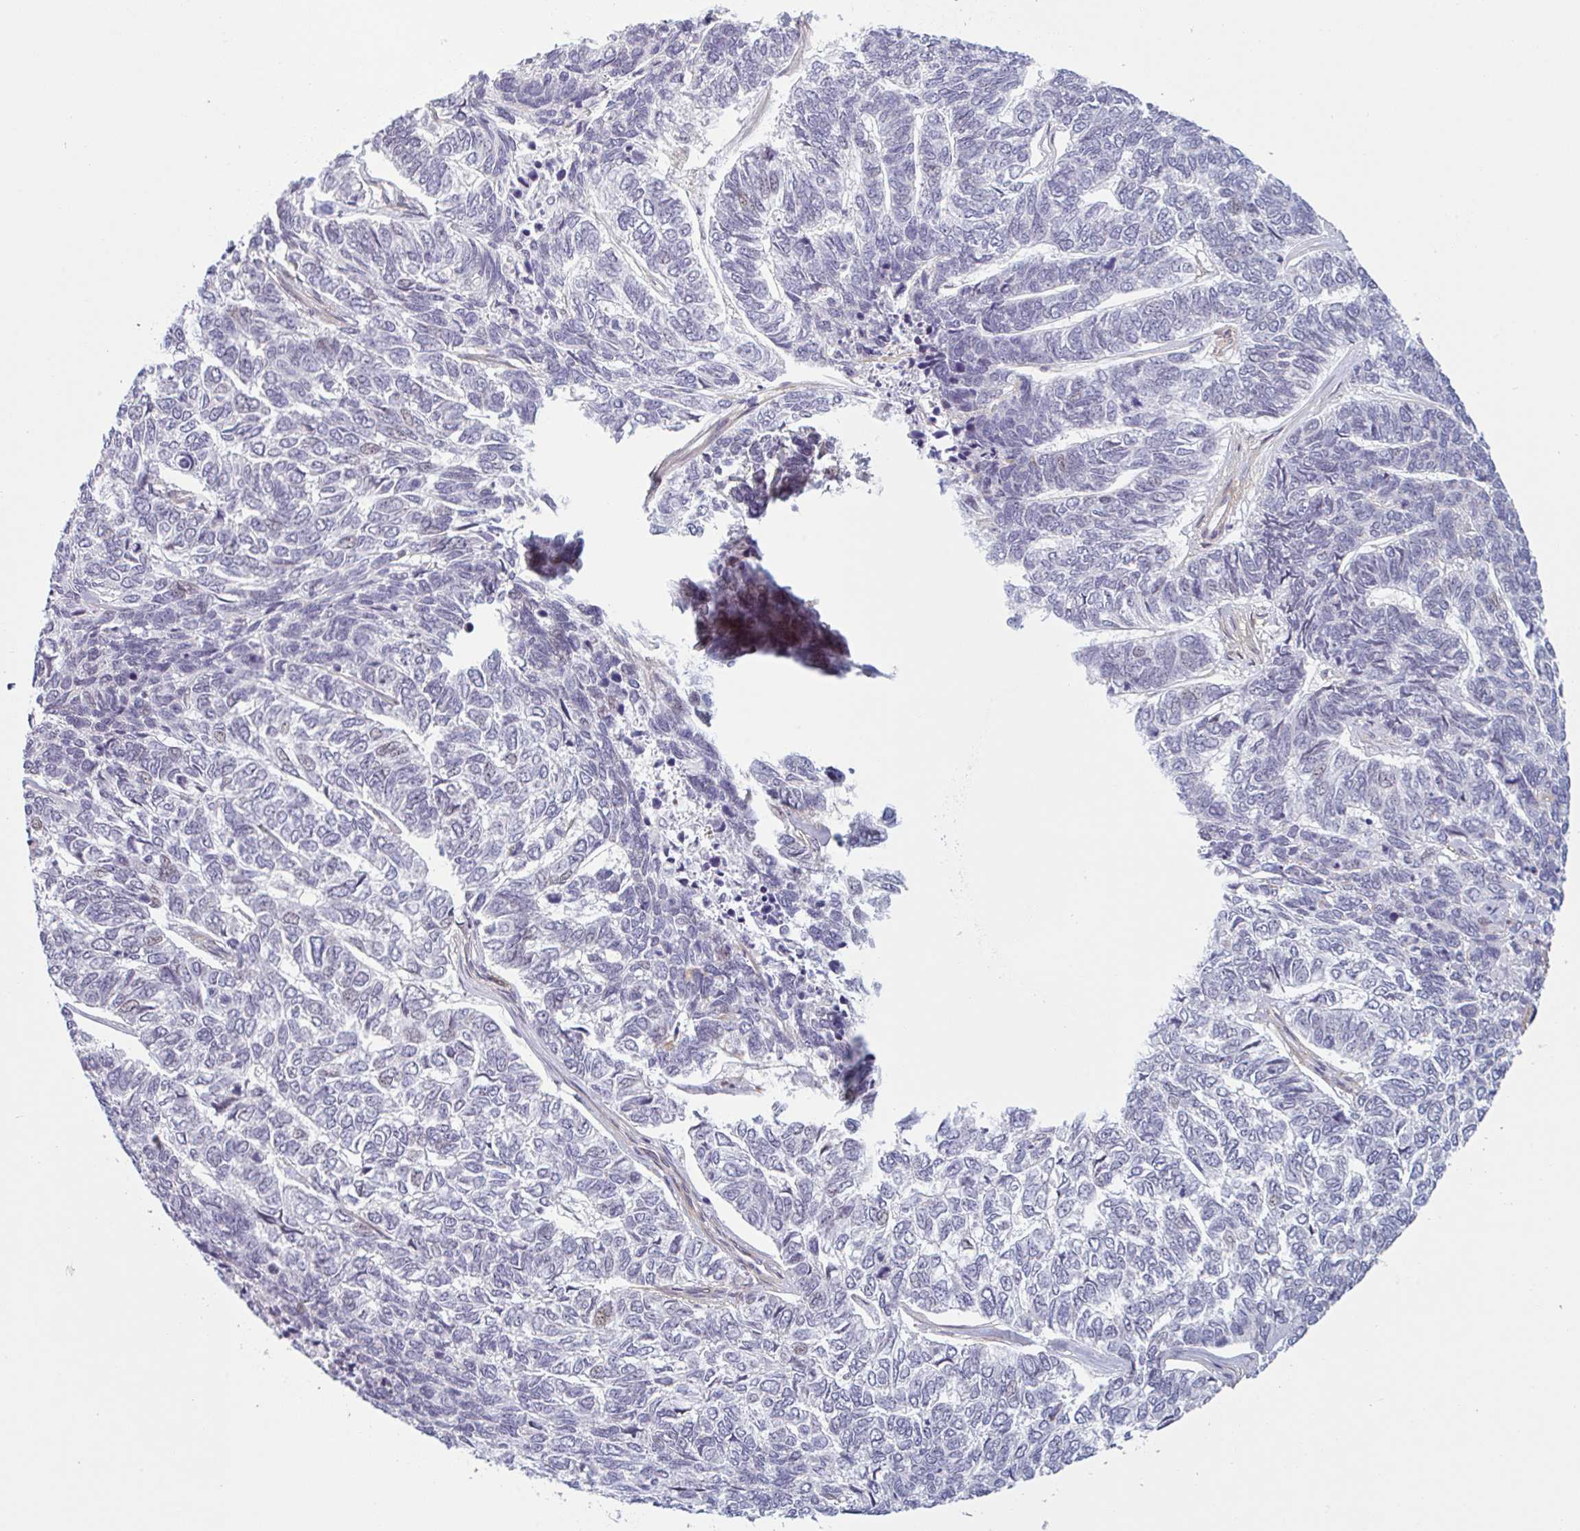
{"staining": {"intensity": "negative", "quantity": "none", "location": "none"}, "tissue": "skin cancer", "cell_type": "Tumor cells", "image_type": "cancer", "snomed": [{"axis": "morphology", "description": "Basal cell carcinoma"}, {"axis": "topography", "description": "Skin"}], "caption": "This image is of basal cell carcinoma (skin) stained with immunohistochemistry to label a protein in brown with the nuclei are counter-stained blue. There is no staining in tumor cells.", "gene": "TMEM119", "patient": {"sex": "female", "age": 65}}